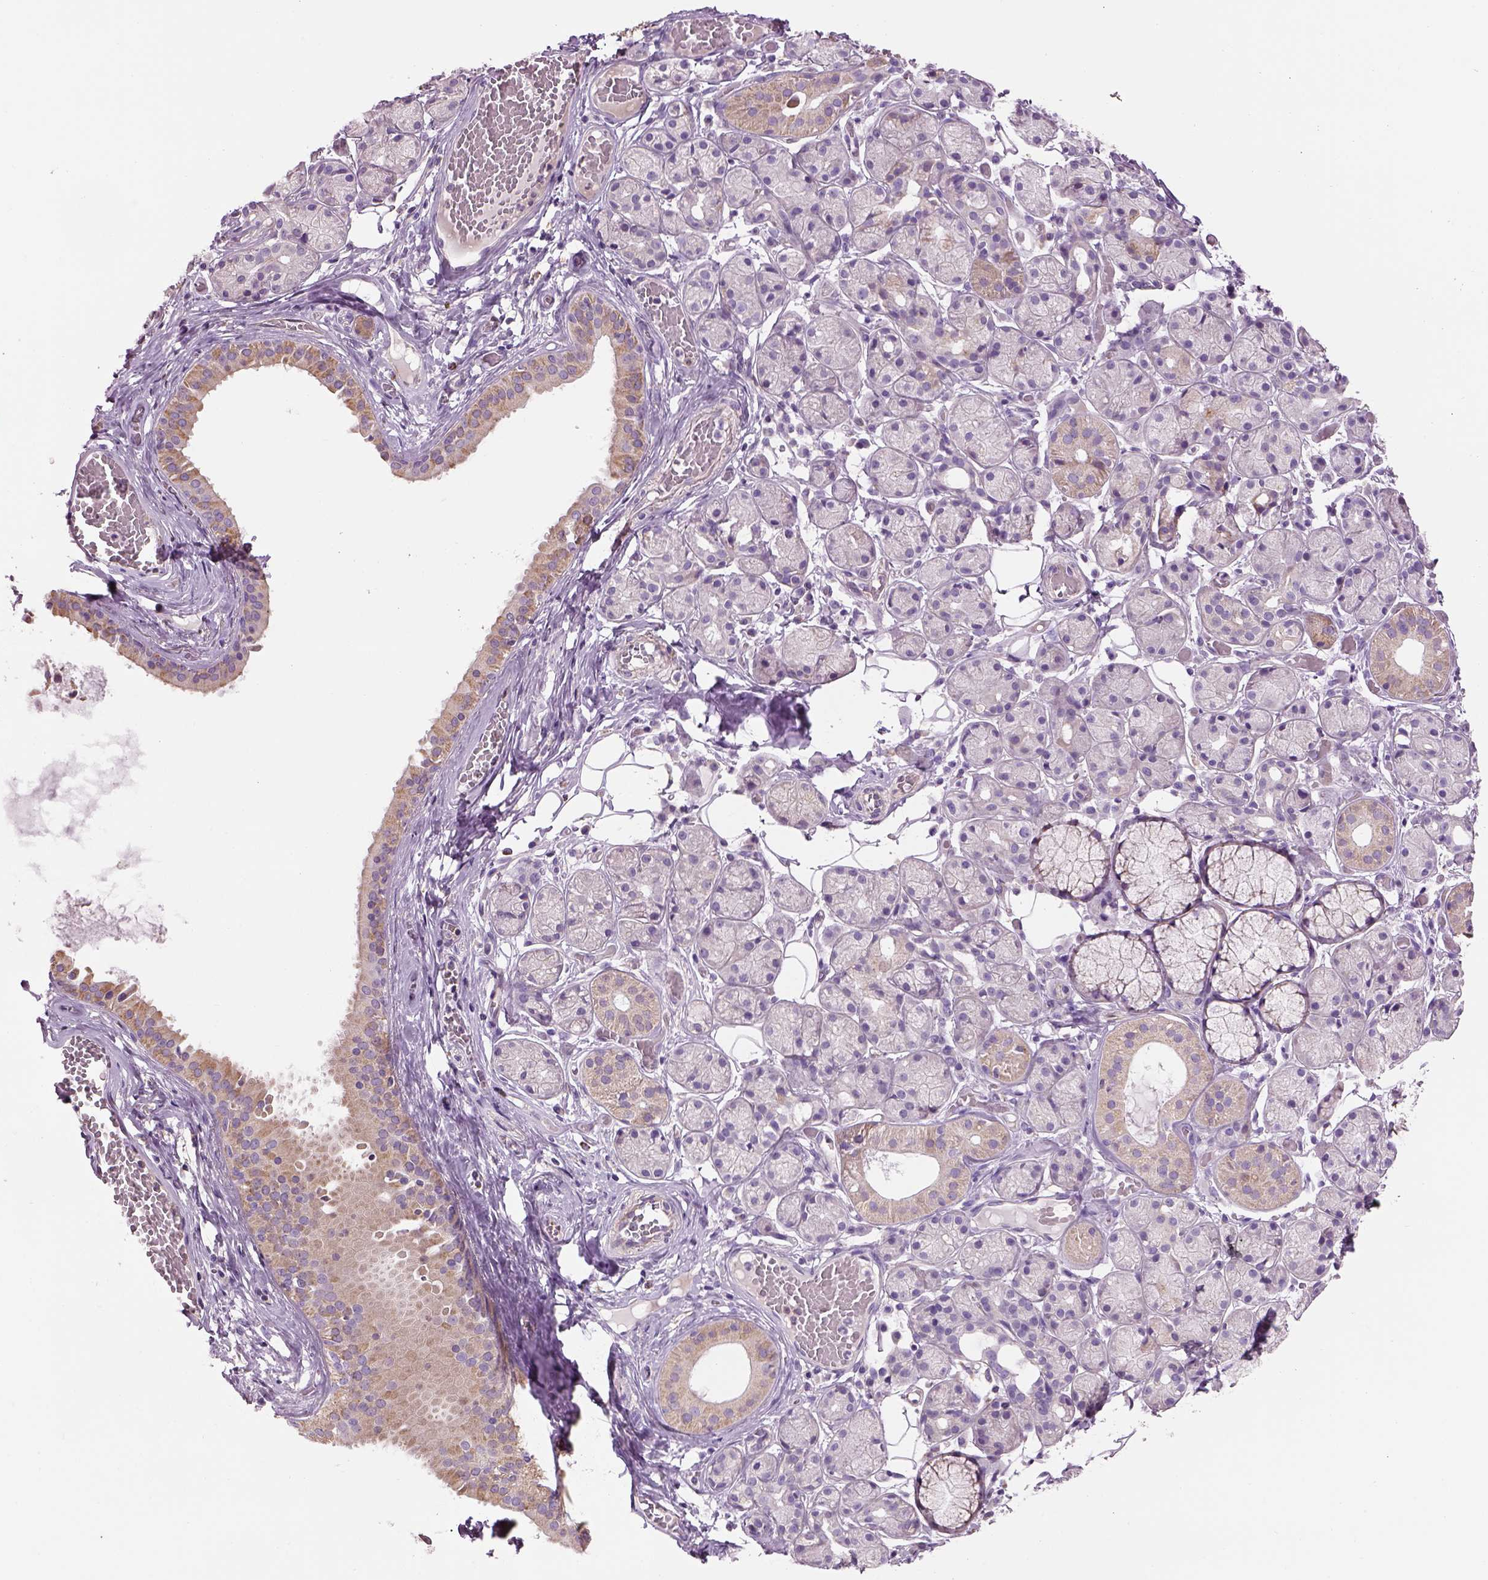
{"staining": {"intensity": "weak", "quantity": "<25%", "location": "cytoplasmic/membranous"}, "tissue": "salivary gland", "cell_type": "Glandular cells", "image_type": "normal", "snomed": [{"axis": "morphology", "description": "Normal tissue, NOS"}, {"axis": "topography", "description": "Salivary gland"}, {"axis": "topography", "description": "Peripheral nerve tissue"}], "caption": "This micrograph is of normal salivary gland stained with immunohistochemistry (IHC) to label a protein in brown with the nuclei are counter-stained blue. There is no expression in glandular cells. (DAB immunohistochemistry (IHC) with hematoxylin counter stain).", "gene": "IFT52", "patient": {"sex": "male", "age": 71}}